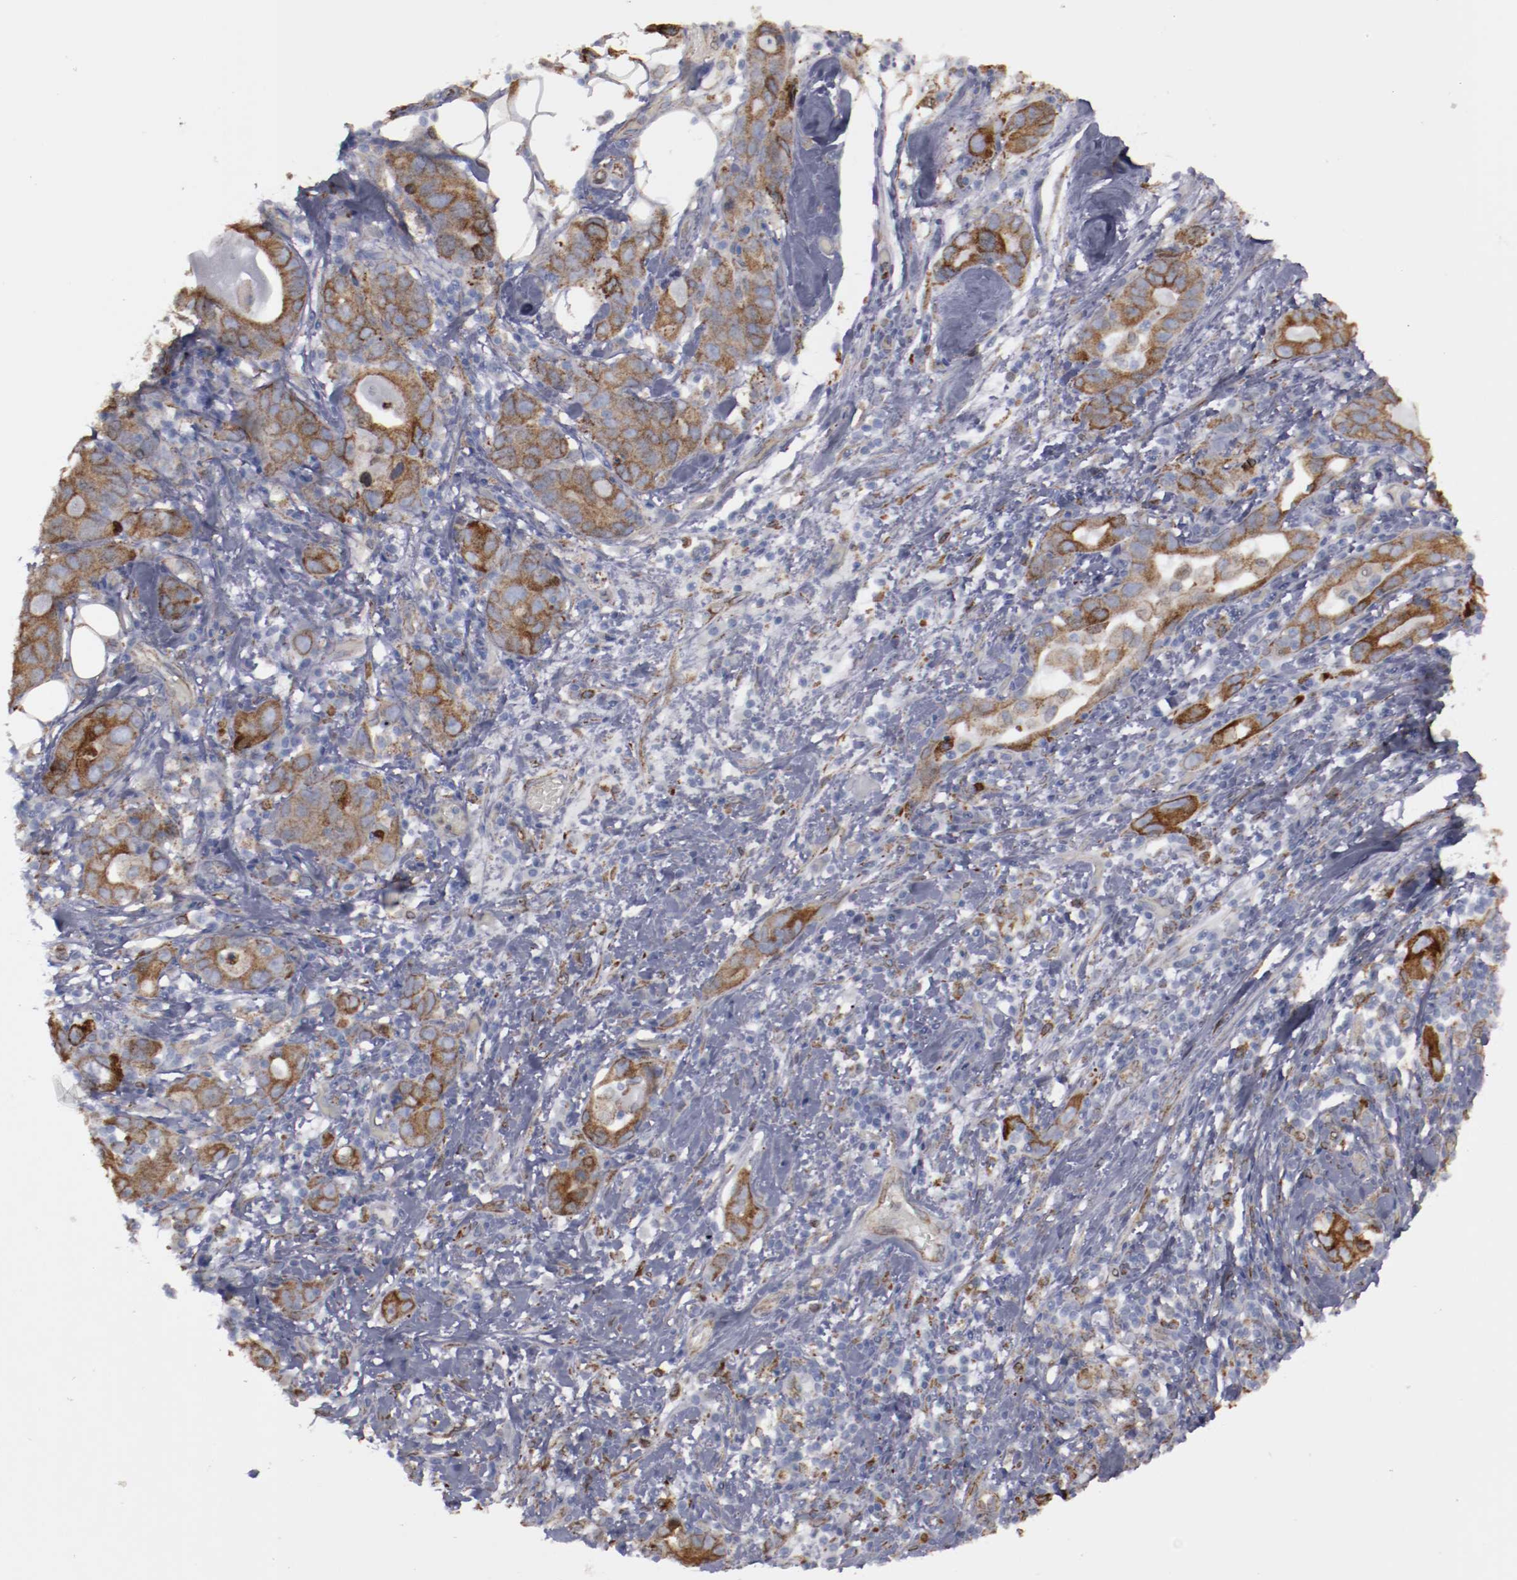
{"staining": {"intensity": "moderate", "quantity": ">75%", "location": "cytoplasmic/membranous"}, "tissue": "stomach cancer", "cell_type": "Tumor cells", "image_type": "cancer", "snomed": [{"axis": "morphology", "description": "Adenocarcinoma, NOS"}, {"axis": "topography", "description": "Stomach, lower"}], "caption": "Immunohistochemistry (DAB) staining of human stomach cancer (adenocarcinoma) exhibits moderate cytoplasmic/membranous protein positivity in approximately >75% of tumor cells.", "gene": "ERLIN2", "patient": {"sex": "female", "age": 93}}